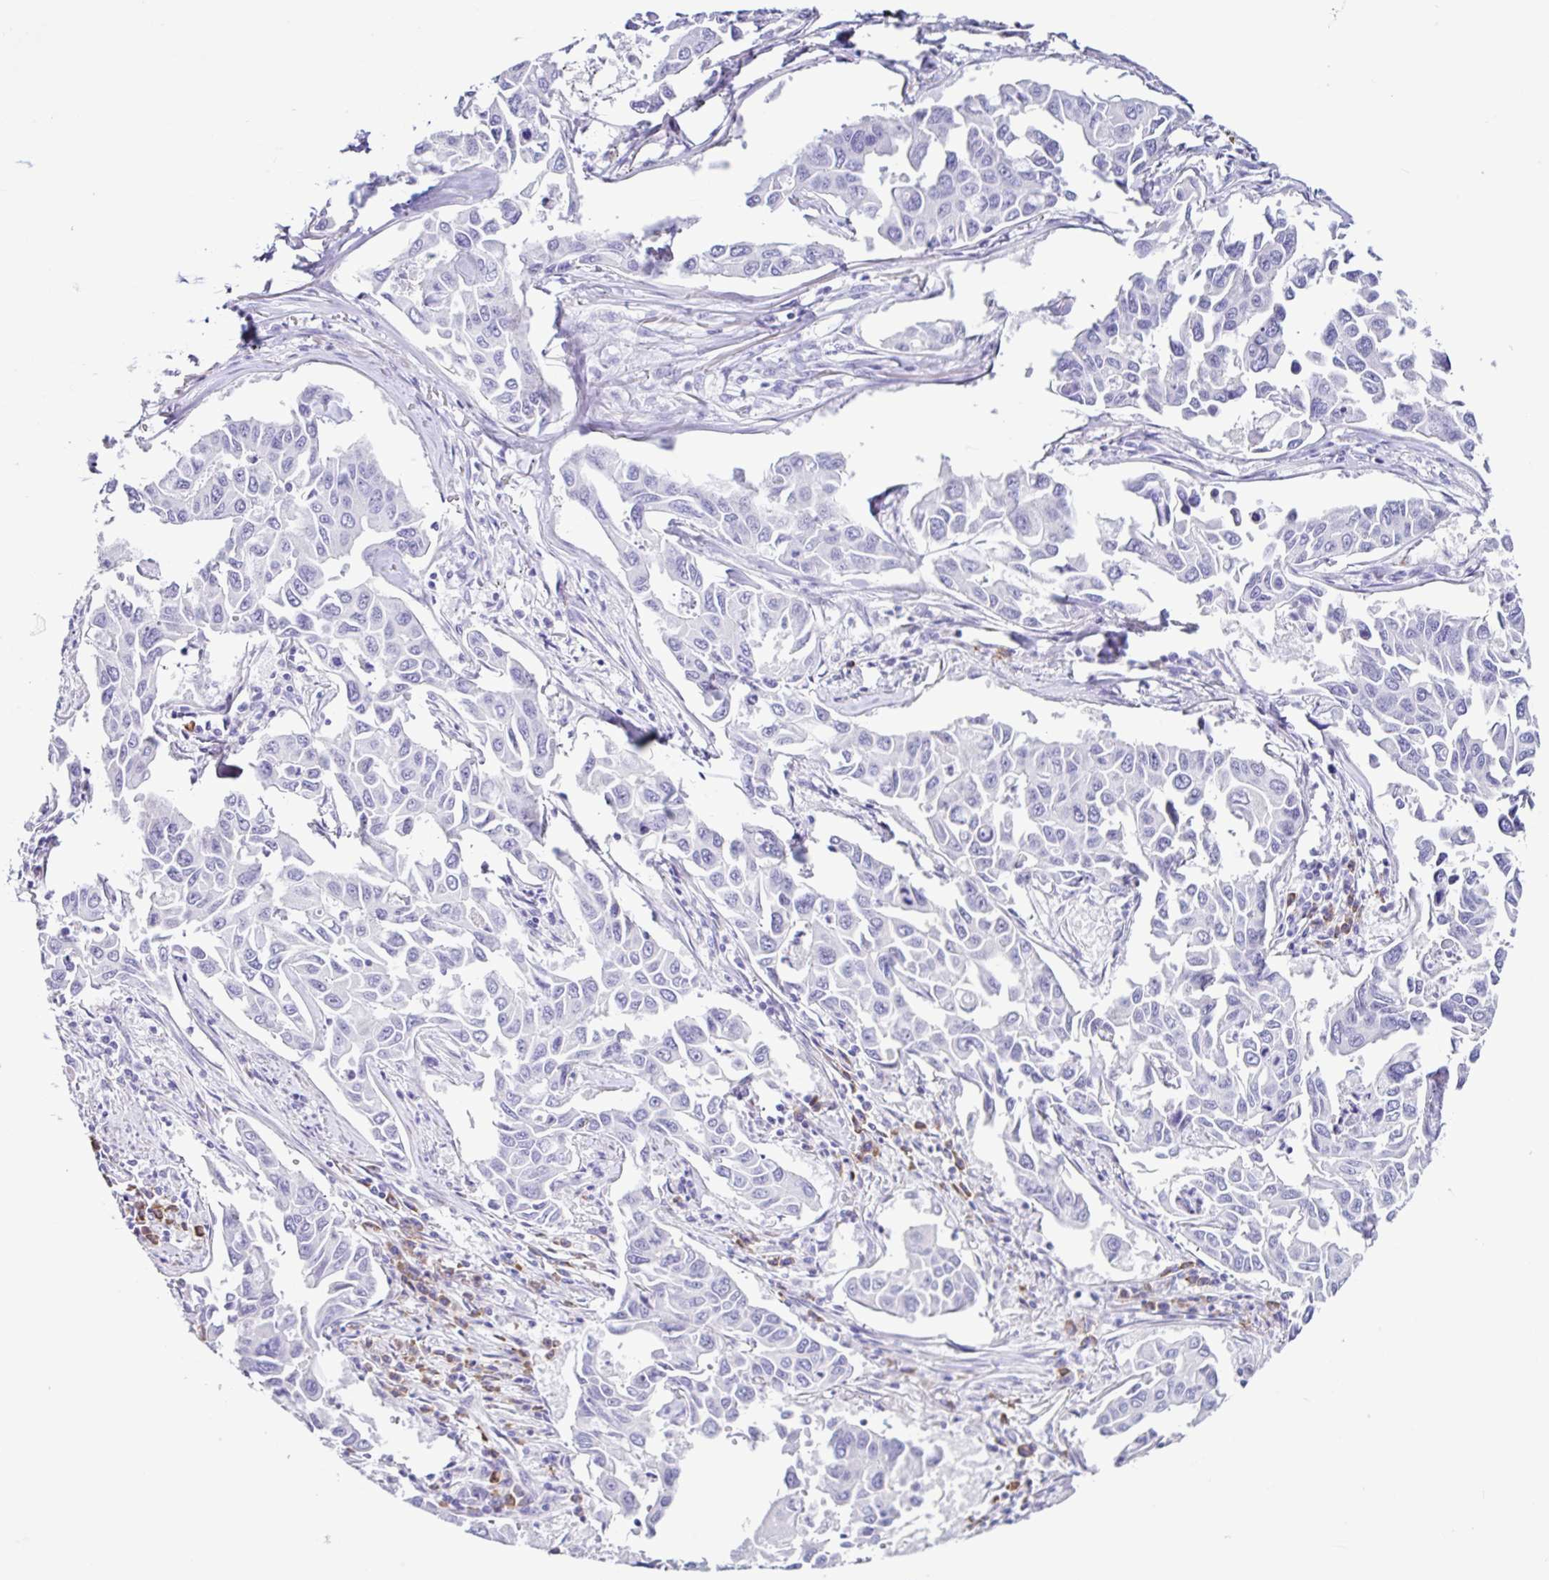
{"staining": {"intensity": "negative", "quantity": "none", "location": "none"}, "tissue": "lung cancer", "cell_type": "Tumor cells", "image_type": "cancer", "snomed": [{"axis": "morphology", "description": "Adenocarcinoma, NOS"}, {"axis": "topography", "description": "Lung"}], "caption": "Immunohistochemistry (IHC) photomicrograph of neoplastic tissue: adenocarcinoma (lung) stained with DAB (3,3'-diaminobenzidine) shows no significant protein positivity in tumor cells.", "gene": "PIGF", "patient": {"sex": "male", "age": 64}}